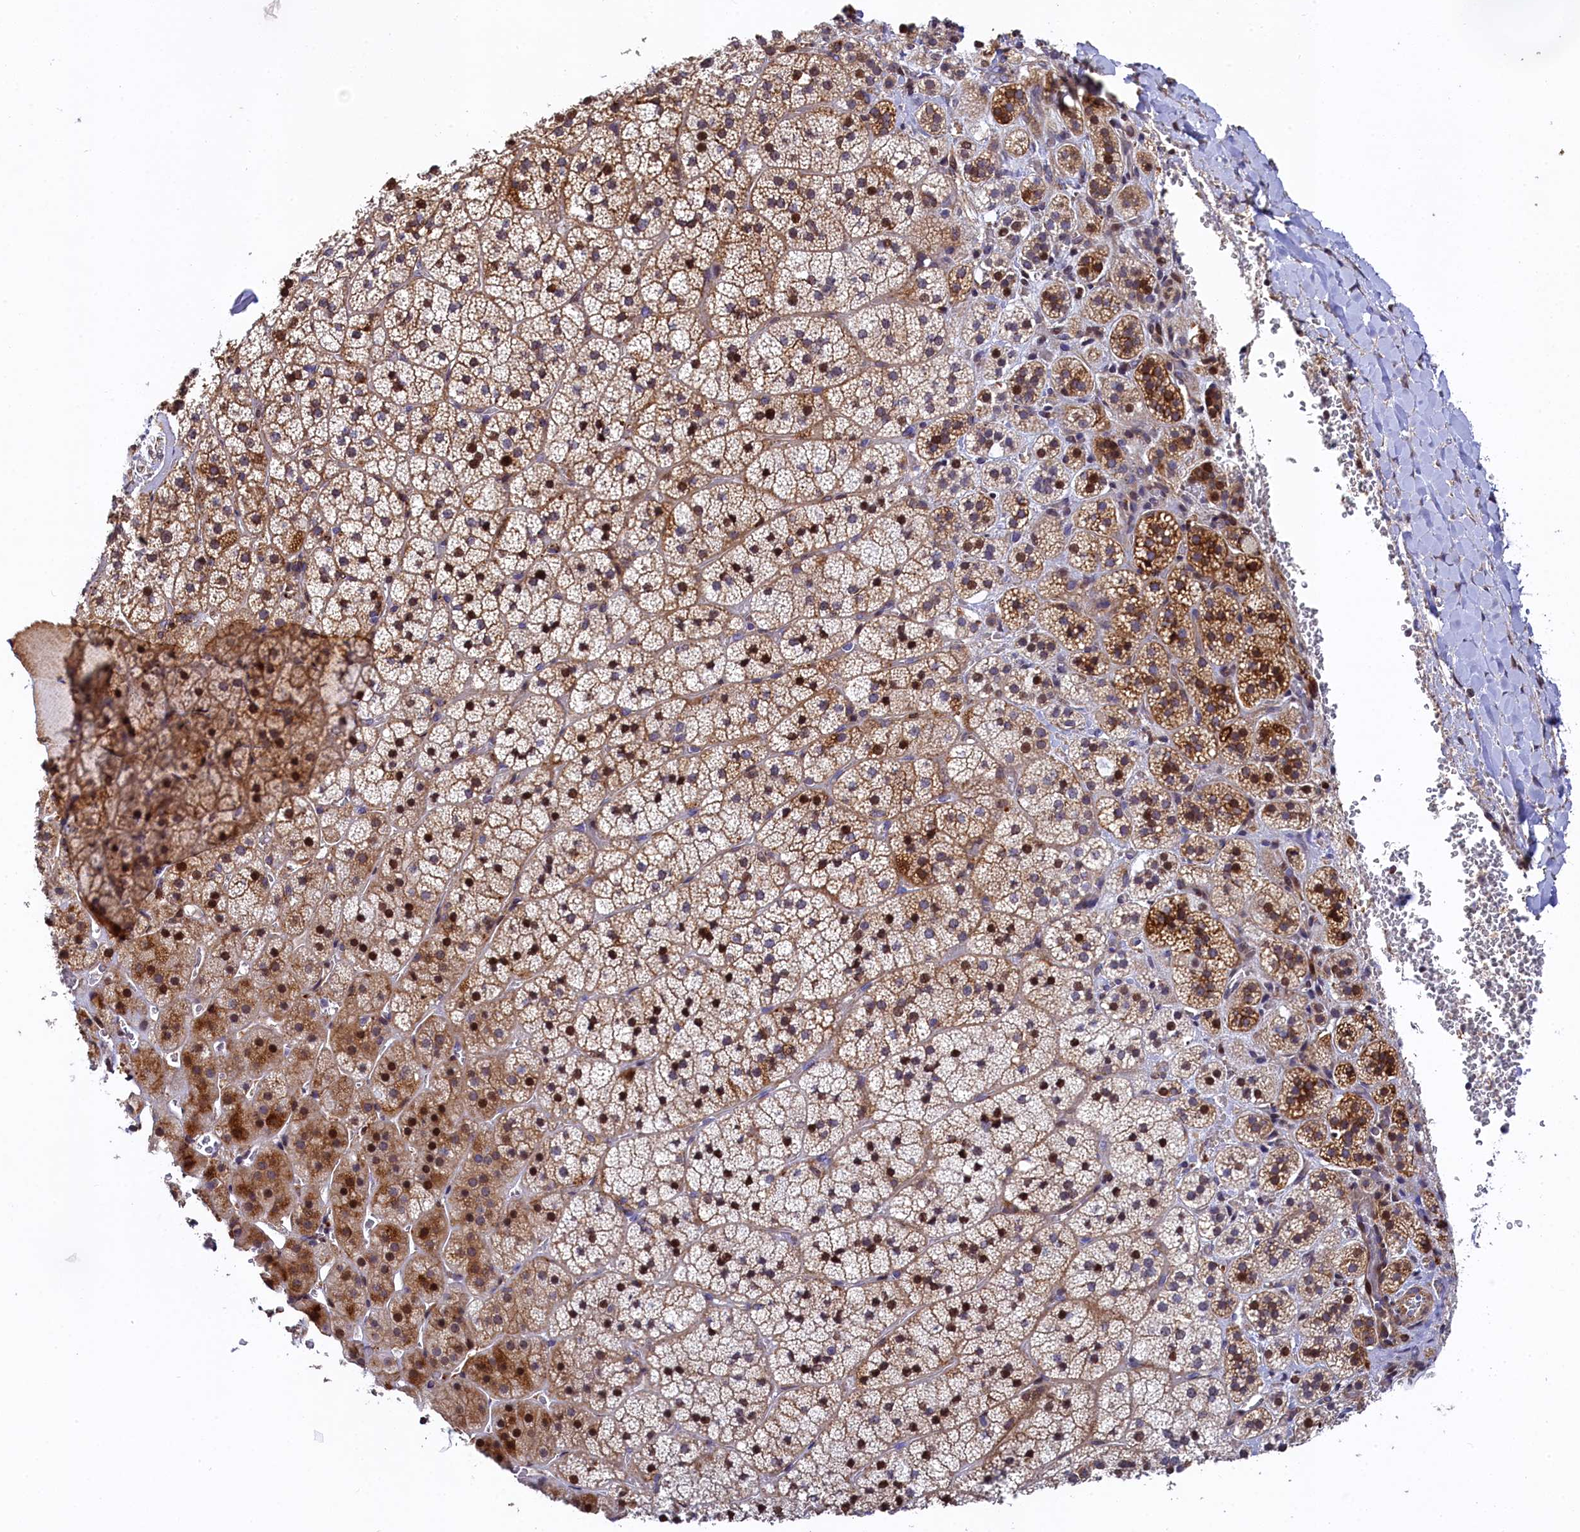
{"staining": {"intensity": "moderate", "quantity": "25%-75%", "location": "cytoplasmic/membranous,nuclear"}, "tissue": "adrenal gland", "cell_type": "Glandular cells", "image_type": "normal", "snomed": [{"axis": "morphology", "description": "Normal tissue, NOS"}, {"axis": "topography", "description": "Adrenal gland"}], "caption": "Protein expression analysis of unremarkable adrenal gland displays moderate cytoplasmic/membranous,nuclear positivity in about 25%-75% of glandular cells.", "gene": "TGDS", "patient": {"sex": "female", "age": 44}}